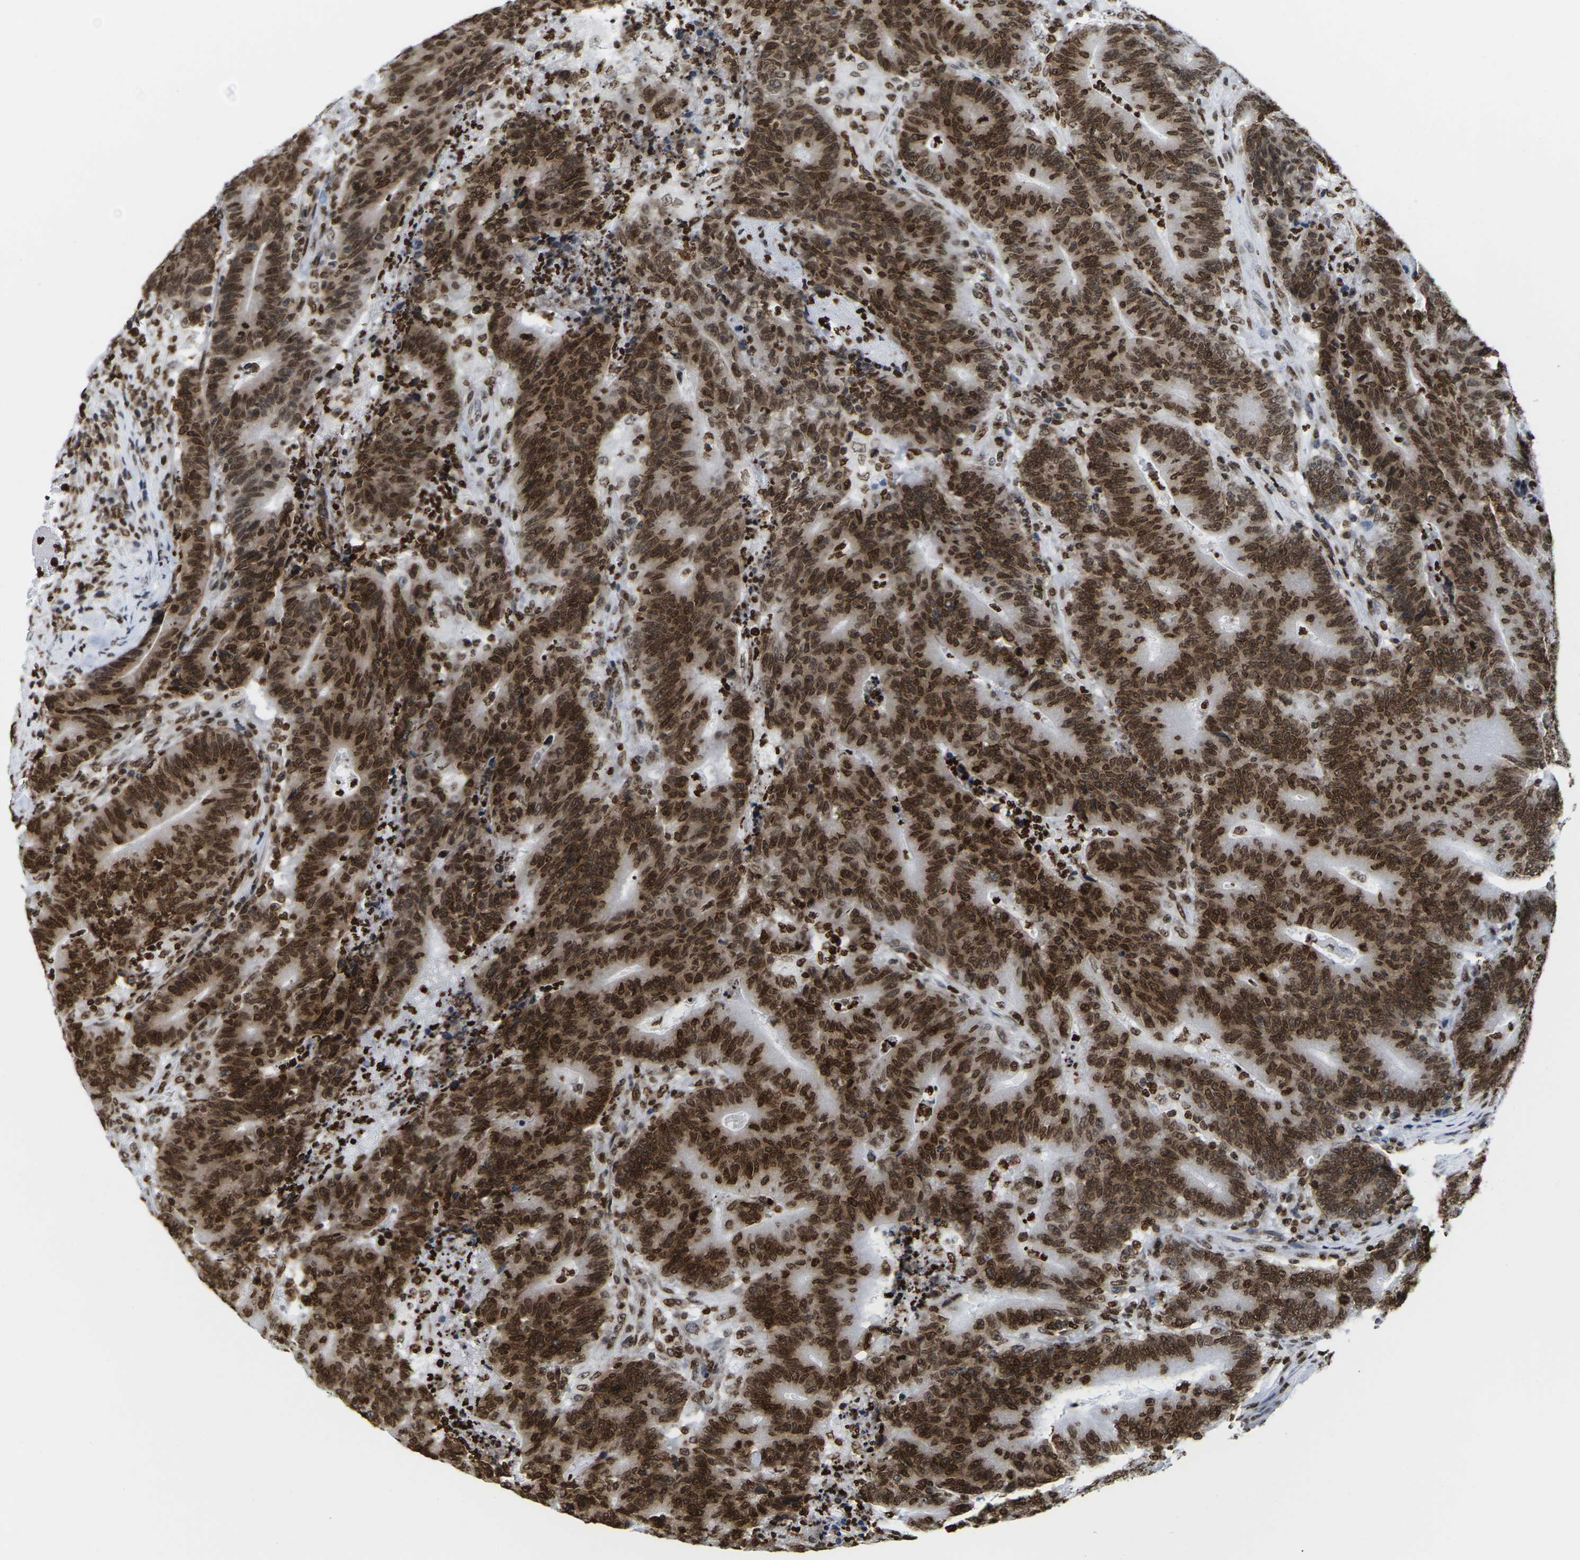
{"staining": {"intensity": "strong", "quantity": ">75%", "location": "cytoplasmic/membranous,nuclear"}, "tissue": "colorectal cancer", "cell_type": "Tumor cells", "image_type": "cancer", "snomed": [{"axis": "morphology", "description": "Normal tissue, NOS"}, {"axis": "morphology", "description": "Adenocarcinoma, NOS"}, {"axis": "topography", "description": "Colon"}], "caption": "A high-resolution image shows immunohistochemistry staining of colorectal cancer, which demonstrates strong cytoplasmic/membranous and nuclear positivity in about >75% of tumor cells.", "gene": "H2AC21", "patient": {"sex": "female", "age": 75}}